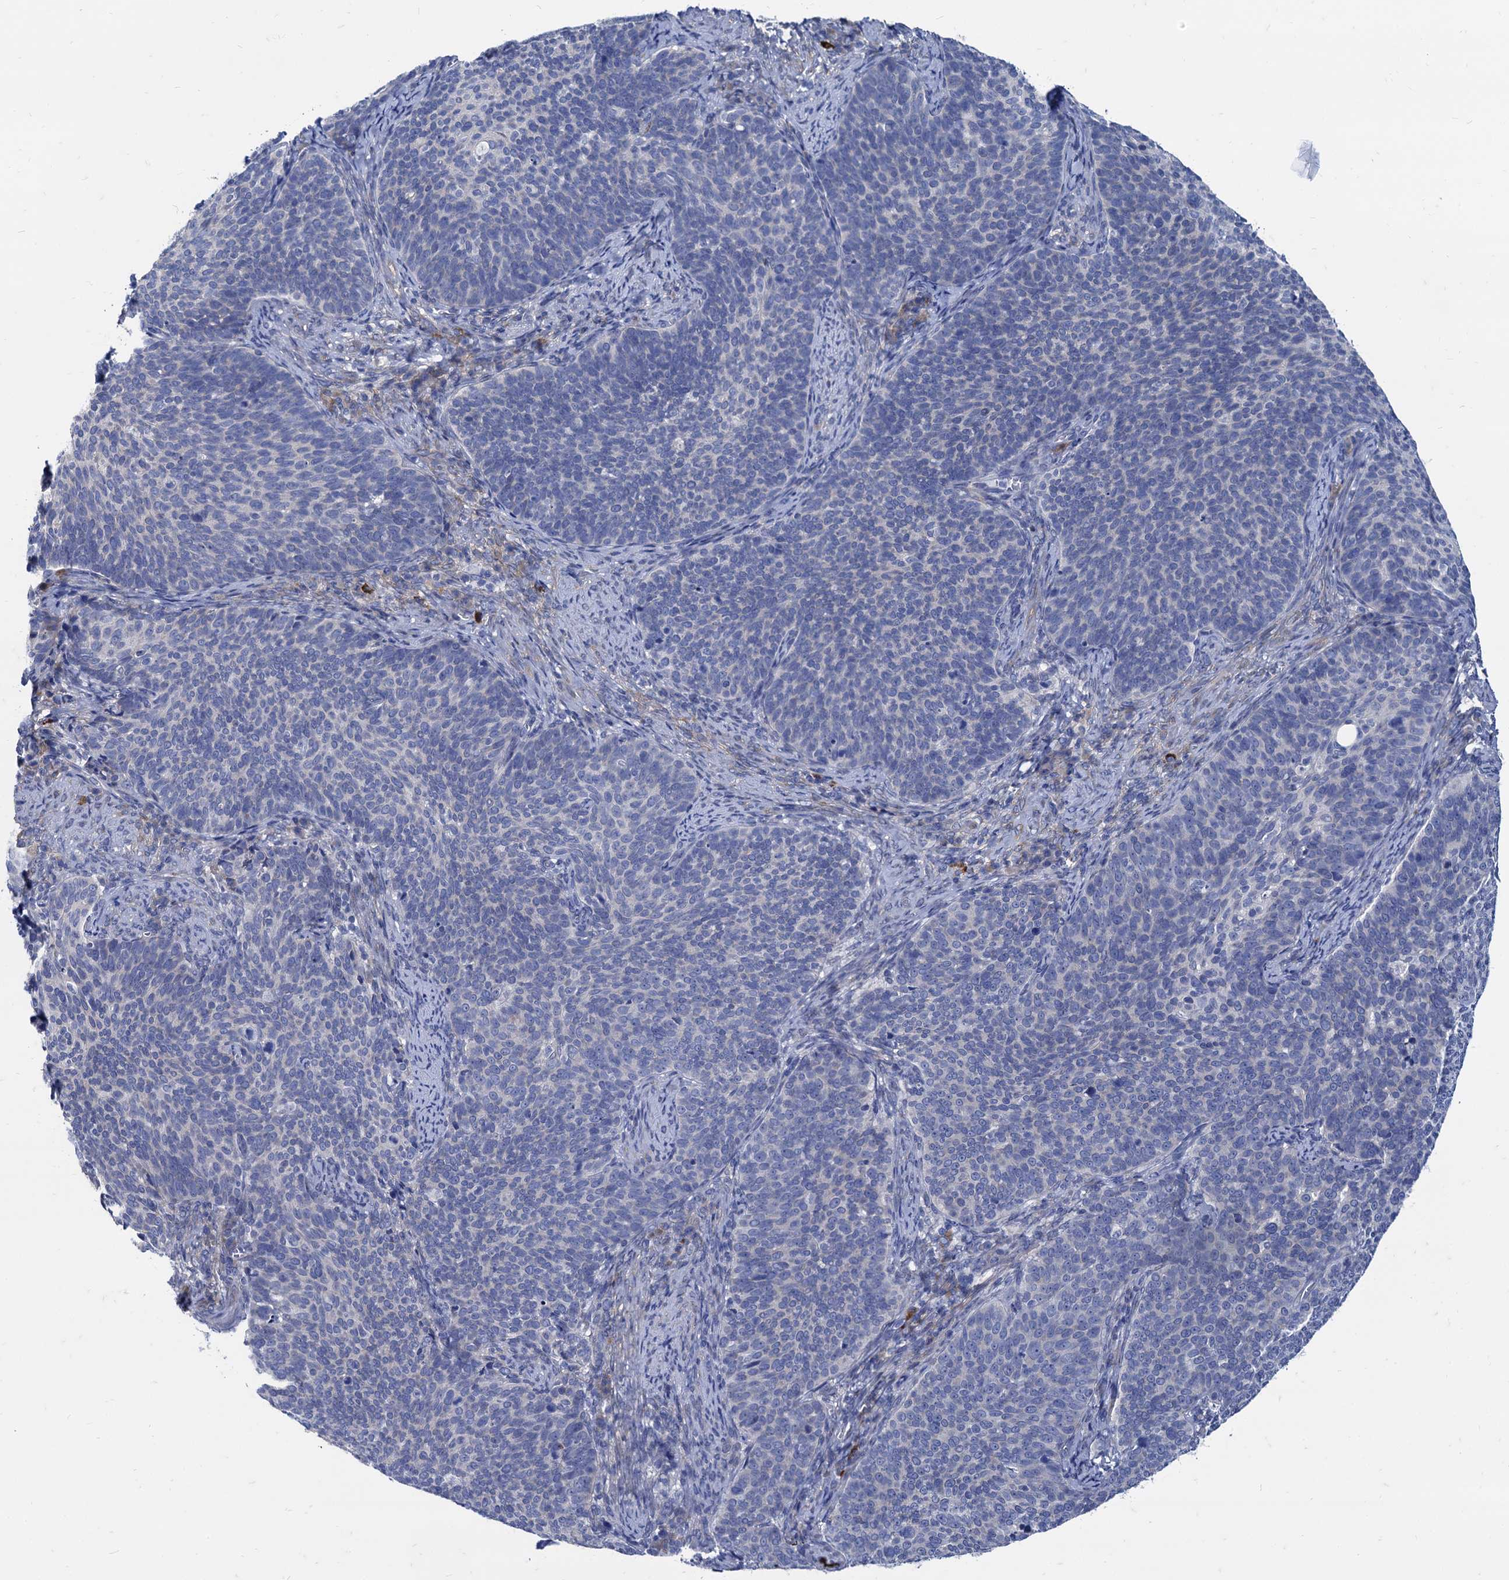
{"staining": {"intensity": "negative", "quantity": "none", "location": "none"}, "tissue": "cervical cancer", "cell_type": "Tumor cells", "image_type": "cancer", "snomed": [{"axis": "morphology", "description": "Squamous cell carcinoma, NOS"}, {"axis": "topography", "description": "Cervix"}], "caption": "High power microscopy histopathology image of an immunohistochemistry (IHC) histopathology image of cervical squamous cell carcinoma, revealing no significant positivity in tumor cells.", "gene": "FOXR2", "patient": {"sex": "female", "age": 41}}